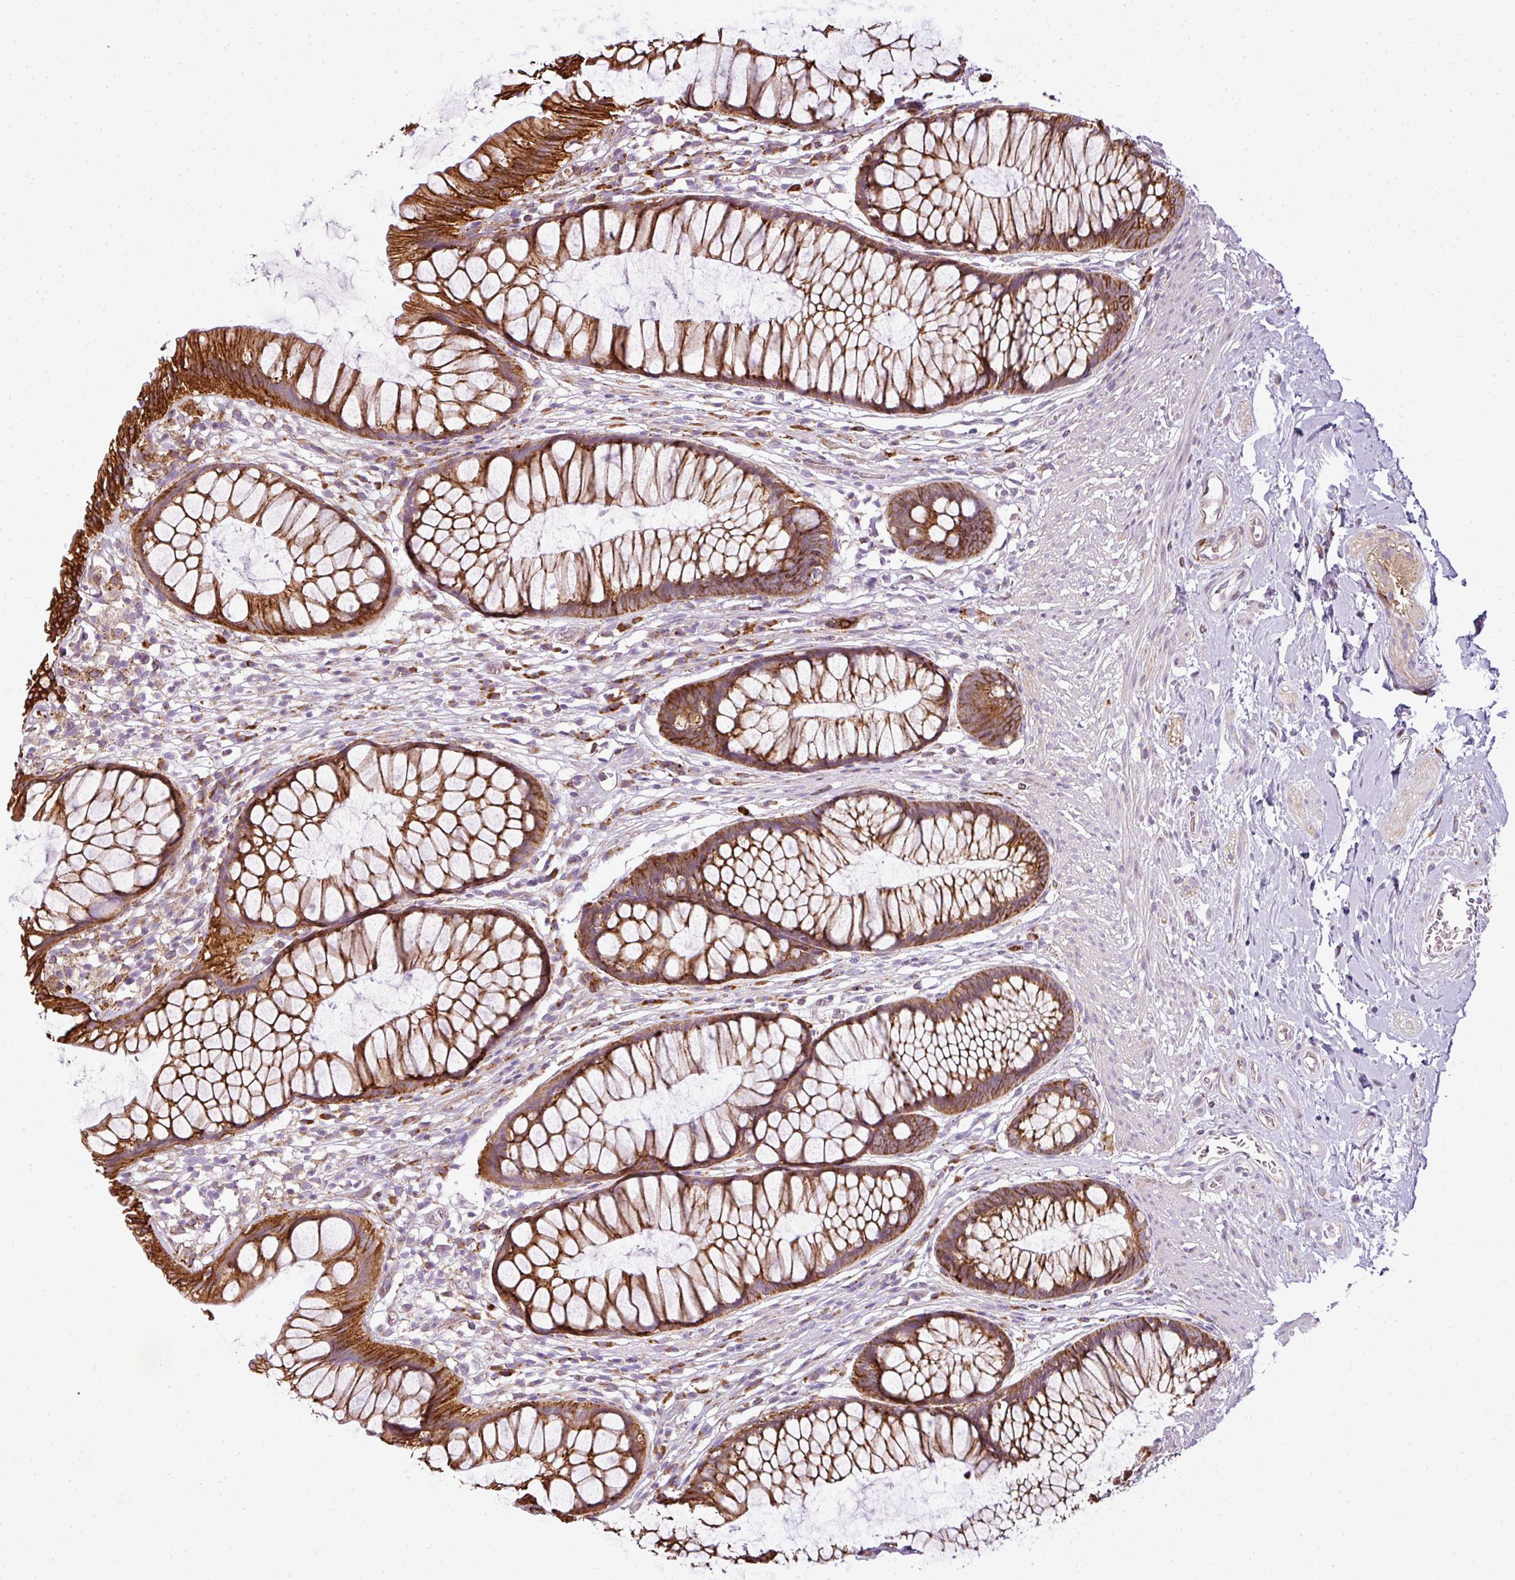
{"staining": {"intensity": "strong", "quantity": ">75%", "location": "cytoplasmic/membranous"}, "tissue": "rectum", "cell_type": "Glandular cells", "image_type": "normal", "snomed": [{"axis": "morphology", "description": "Normal tissue, NOS"}, {"axis": "topography", "description": "Smooth muscle"}, {"axis": "topography", "description": "Rectum"}], "caption": "The photomicrograph reveals staining of benign rectum, revealing strong cytoplasmic/membranous protein positivity (brown color) within glandular cells.", "gene": "ANKRD18A", "patient": {"sex": "male", "age": 53}}